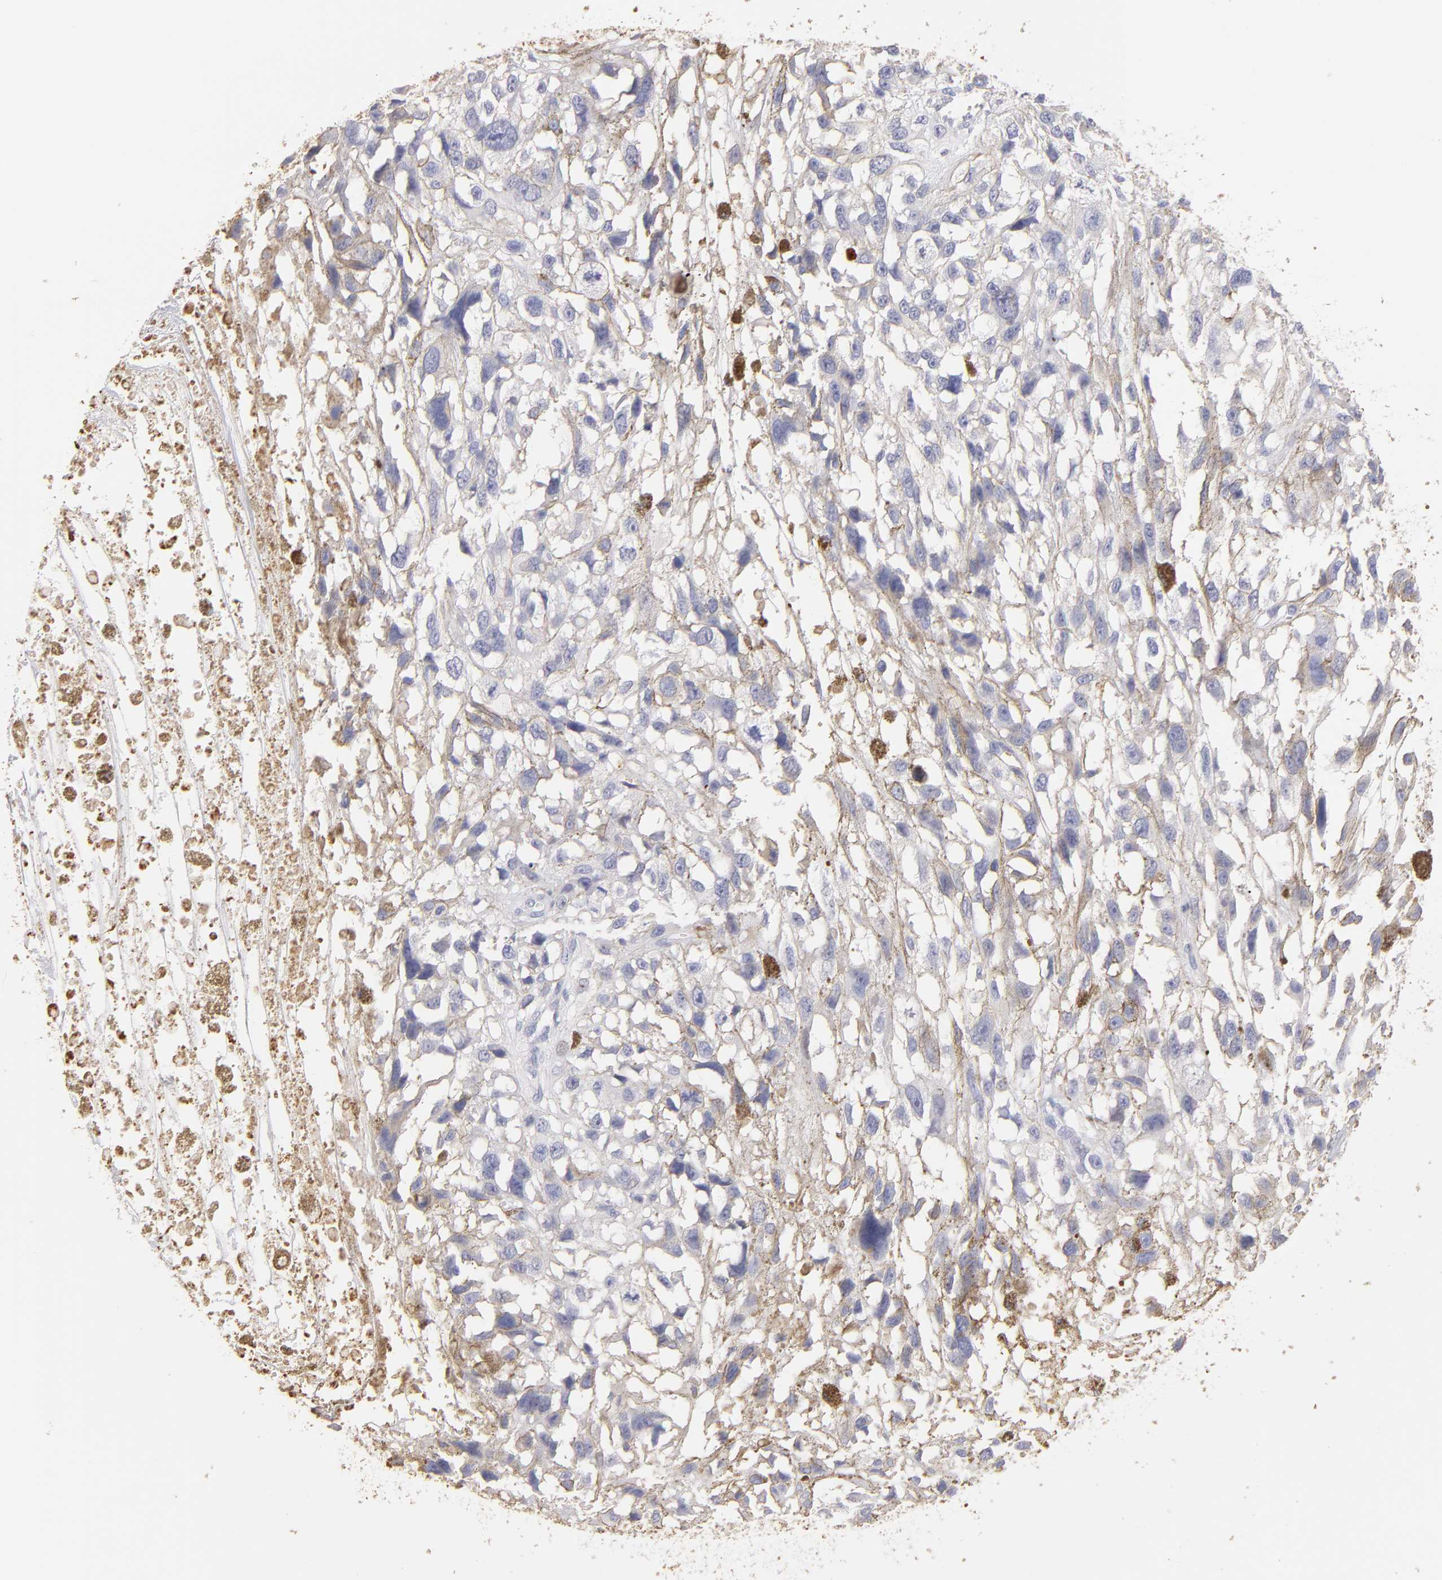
{"staining": {"intensity": "negative", "quantity": "none", "location": "none"}, "tissue": "melanoma", "cell_type": "Tumor cells", "image_type": "cancer", "snomed": [{"axis": "morphology", "description": "Malignant melanoma, Metastatic site"}, {"axis": "topography", "description": "Lymph node"}], "caption": "A photomicrograph of human malignant melanoma (metastatic site) is negative for staining in tumor cells.", "gene": "ABCB1", "patient": {"sex": "male", "age": 59}}